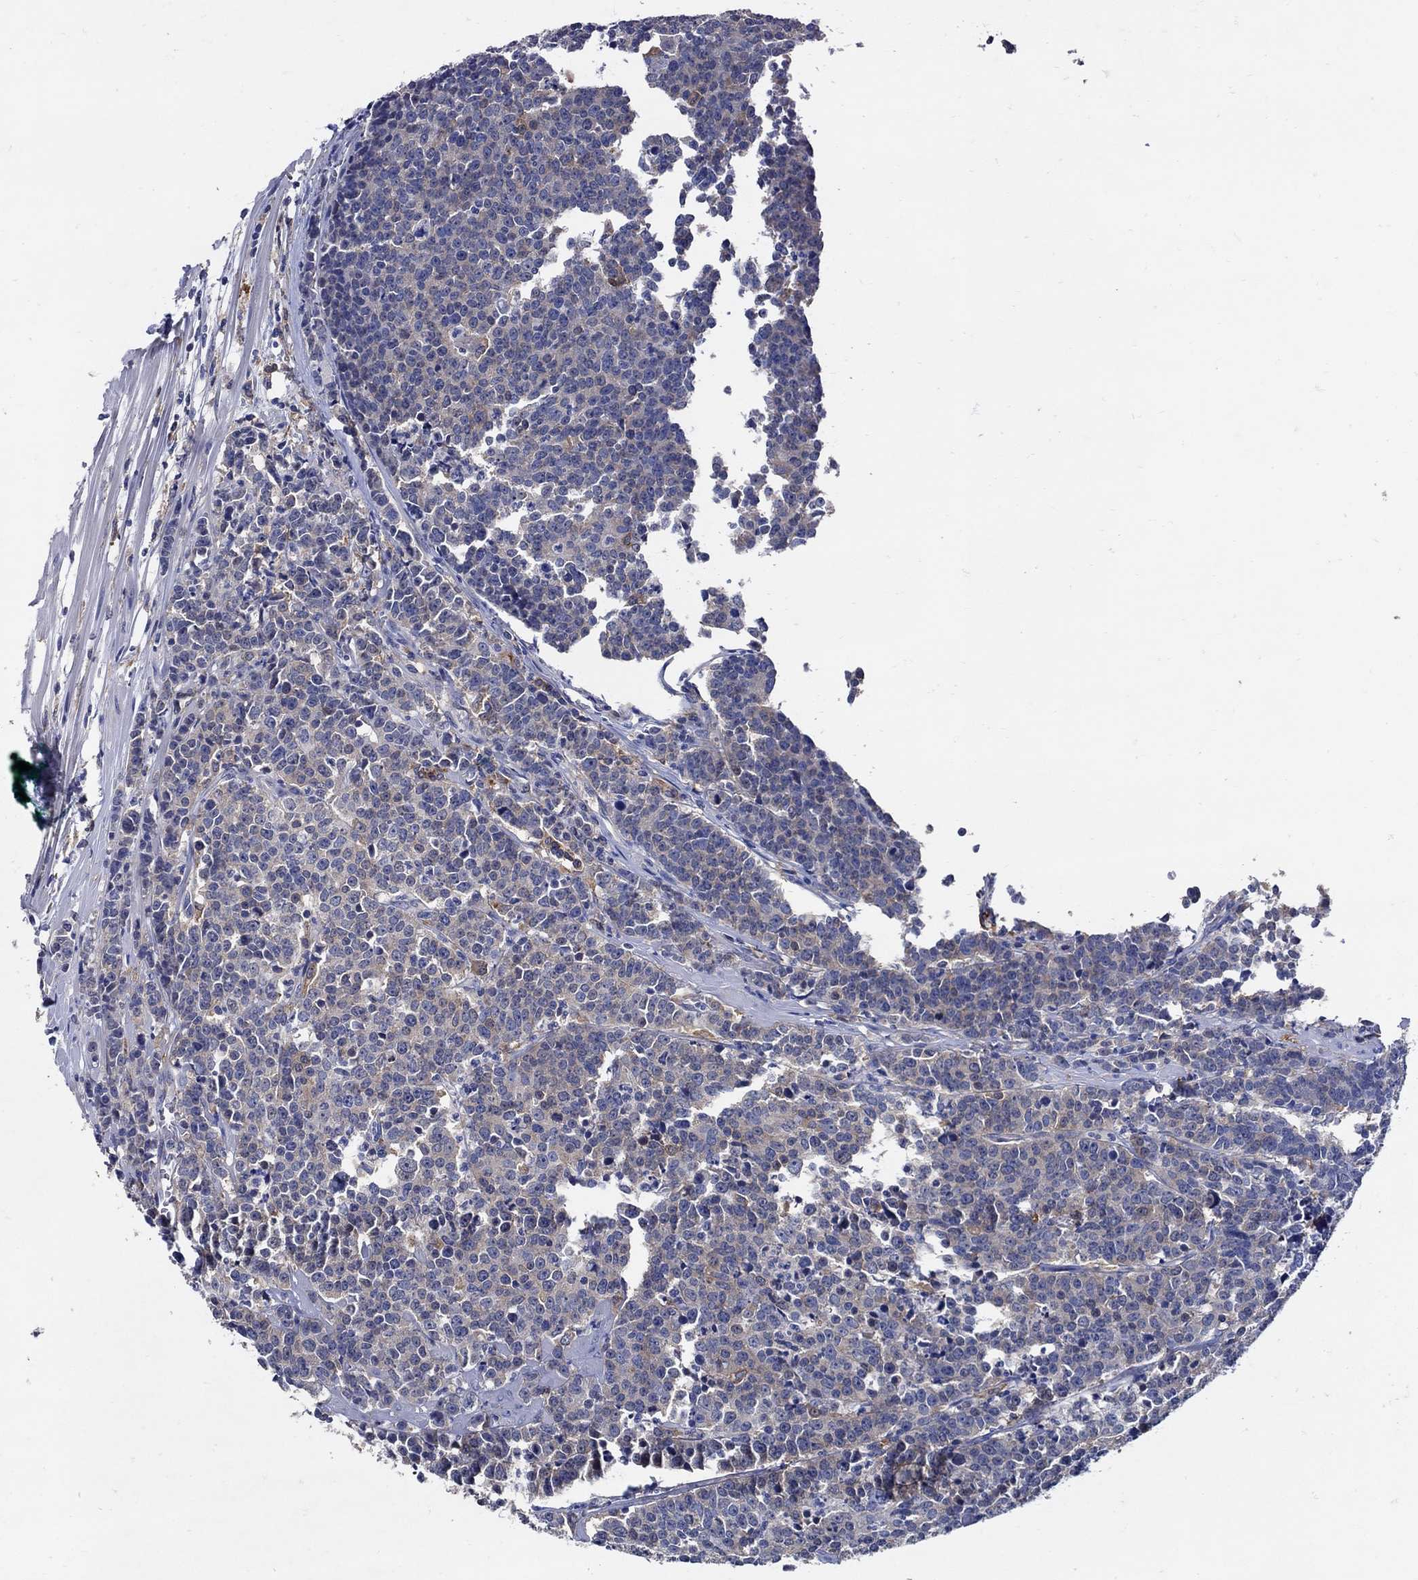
{"staining": {"intensity": "weak", "quantity": "<25%", "location": "cytoplasmic/membranous"}, "tissue": "prostate cancer", "cell_type": "Tumor cells", "image_type": "cancer", "snomed": [{"axis": "morphology", "description": "Adenocarcinoma, NOS"}, {"axis": "topography", "description": "Prostate"}], "caption": "Tumor cells show no significant positivity in prostate cancer.", "gene": "MTHFR", "patient": {"sex": "male", "age": 67}}